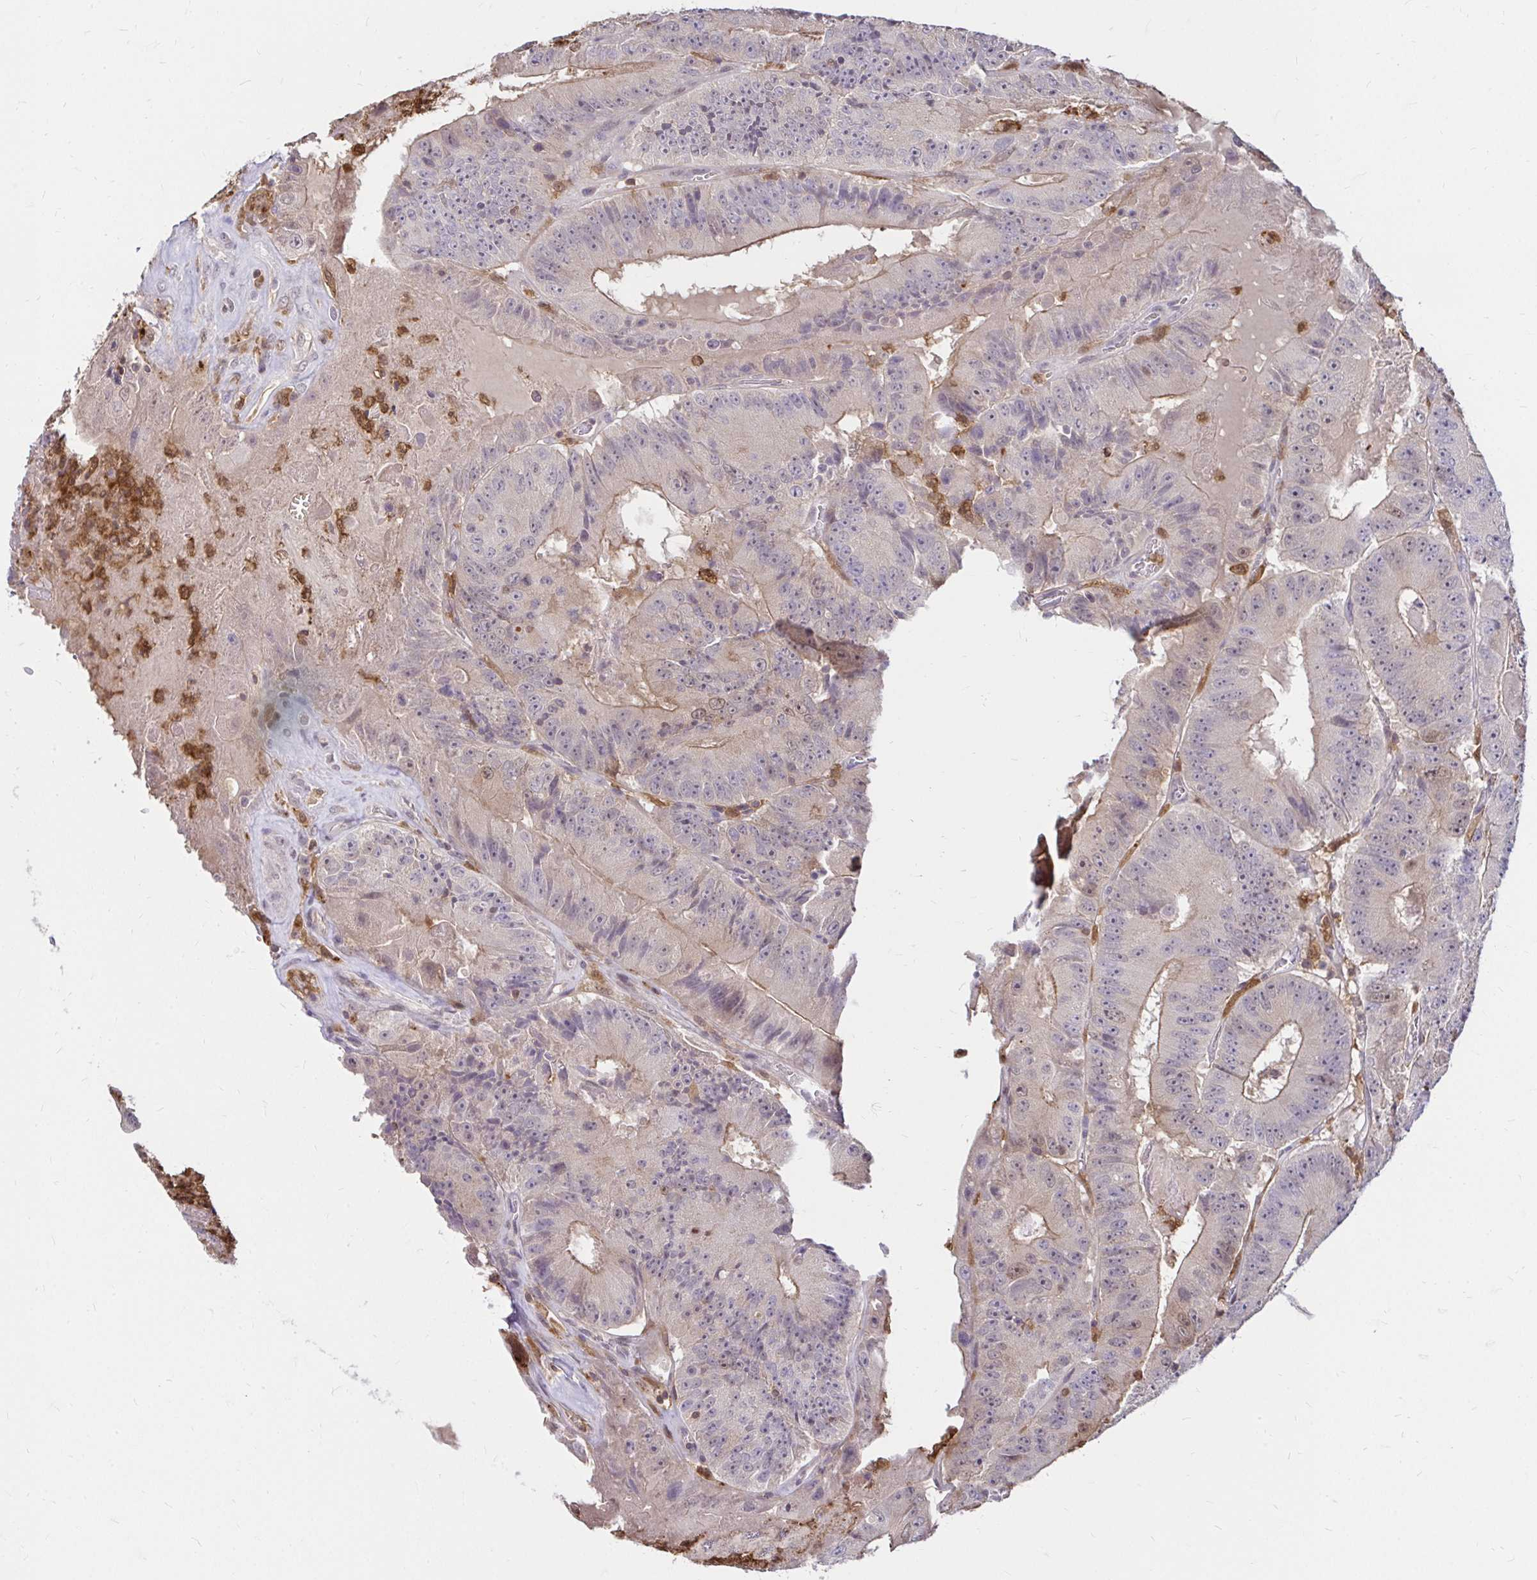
{"staining": {"intensity": "weak", "quantity": "25%-75%", "location": "cytoplasmic/membranous"}, "tissue": "colorectal cancer", "cell_type": "Tumor cells", "image_type": "cancer", "snomed": [{"axis": "morphology", "description": "Adenocarcinoma, NOS"}, {"axis": "topography", "description": "Colon"}], "caption": "Protein expression analysis of colorectal cancer demonstrates weak cytoplasmic/membranous positivity in about 25%-75% of tumor cells.", "gene": "PYCARD", "patient": {"sex": "female", "age": 86}}